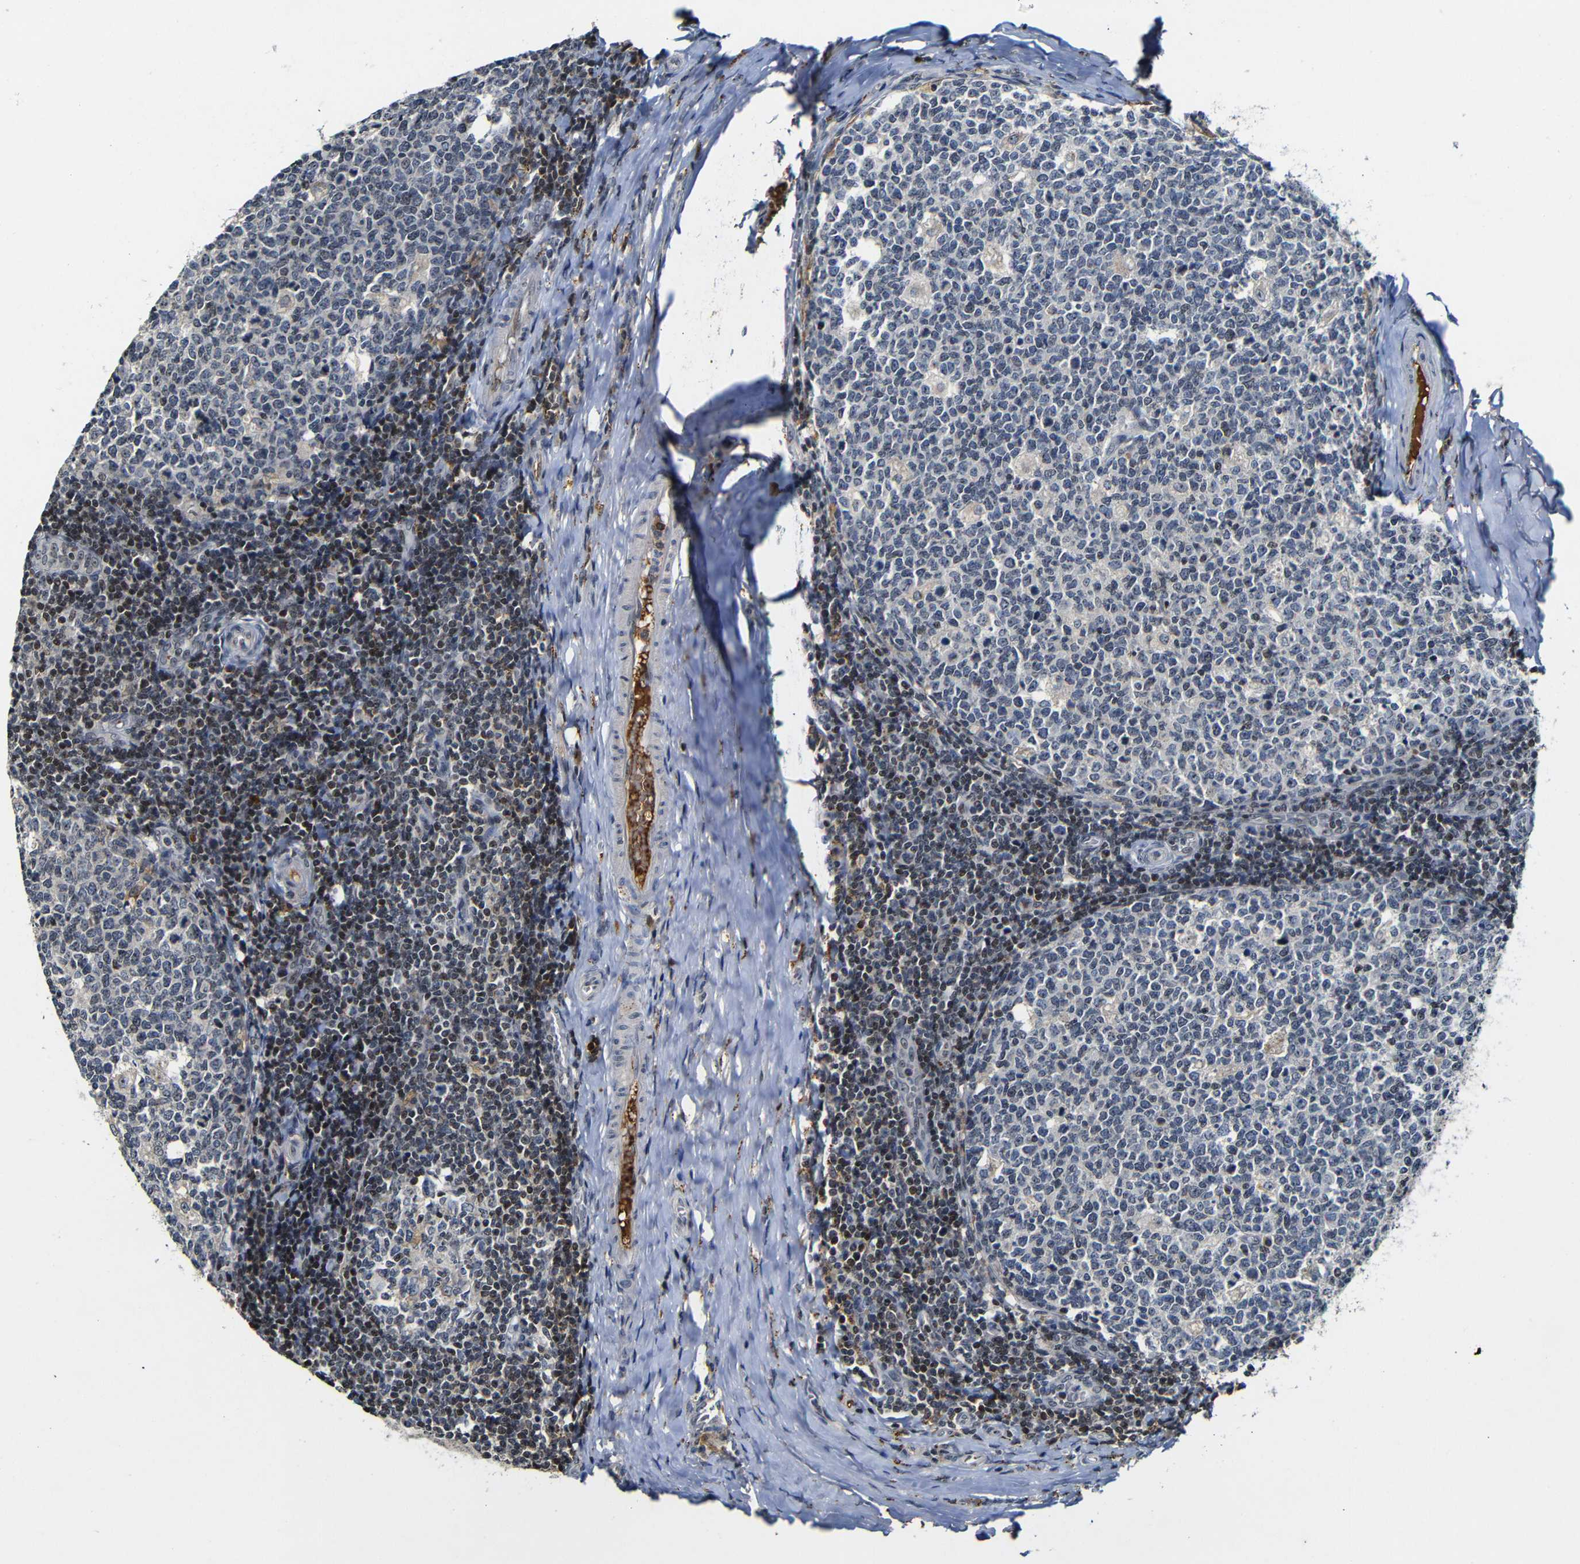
{"staining": {"intensity": "negative", "quantity": "none", "location": "none"}, "tissue": "tonsil", "cell_type": "Germinal center cells", "image_type": "normal", "snomed": [{"axis": "morphology", "description": "Normal tissue, NOS"}, {"axis": "topography", "description": "Tonsil"}], "caption": "Immunohistochemical staining of benign tonsil shows no significant staining in germinal center cells.", "gene": "MYC", "patient": {"sex": "female", "age": 19}}